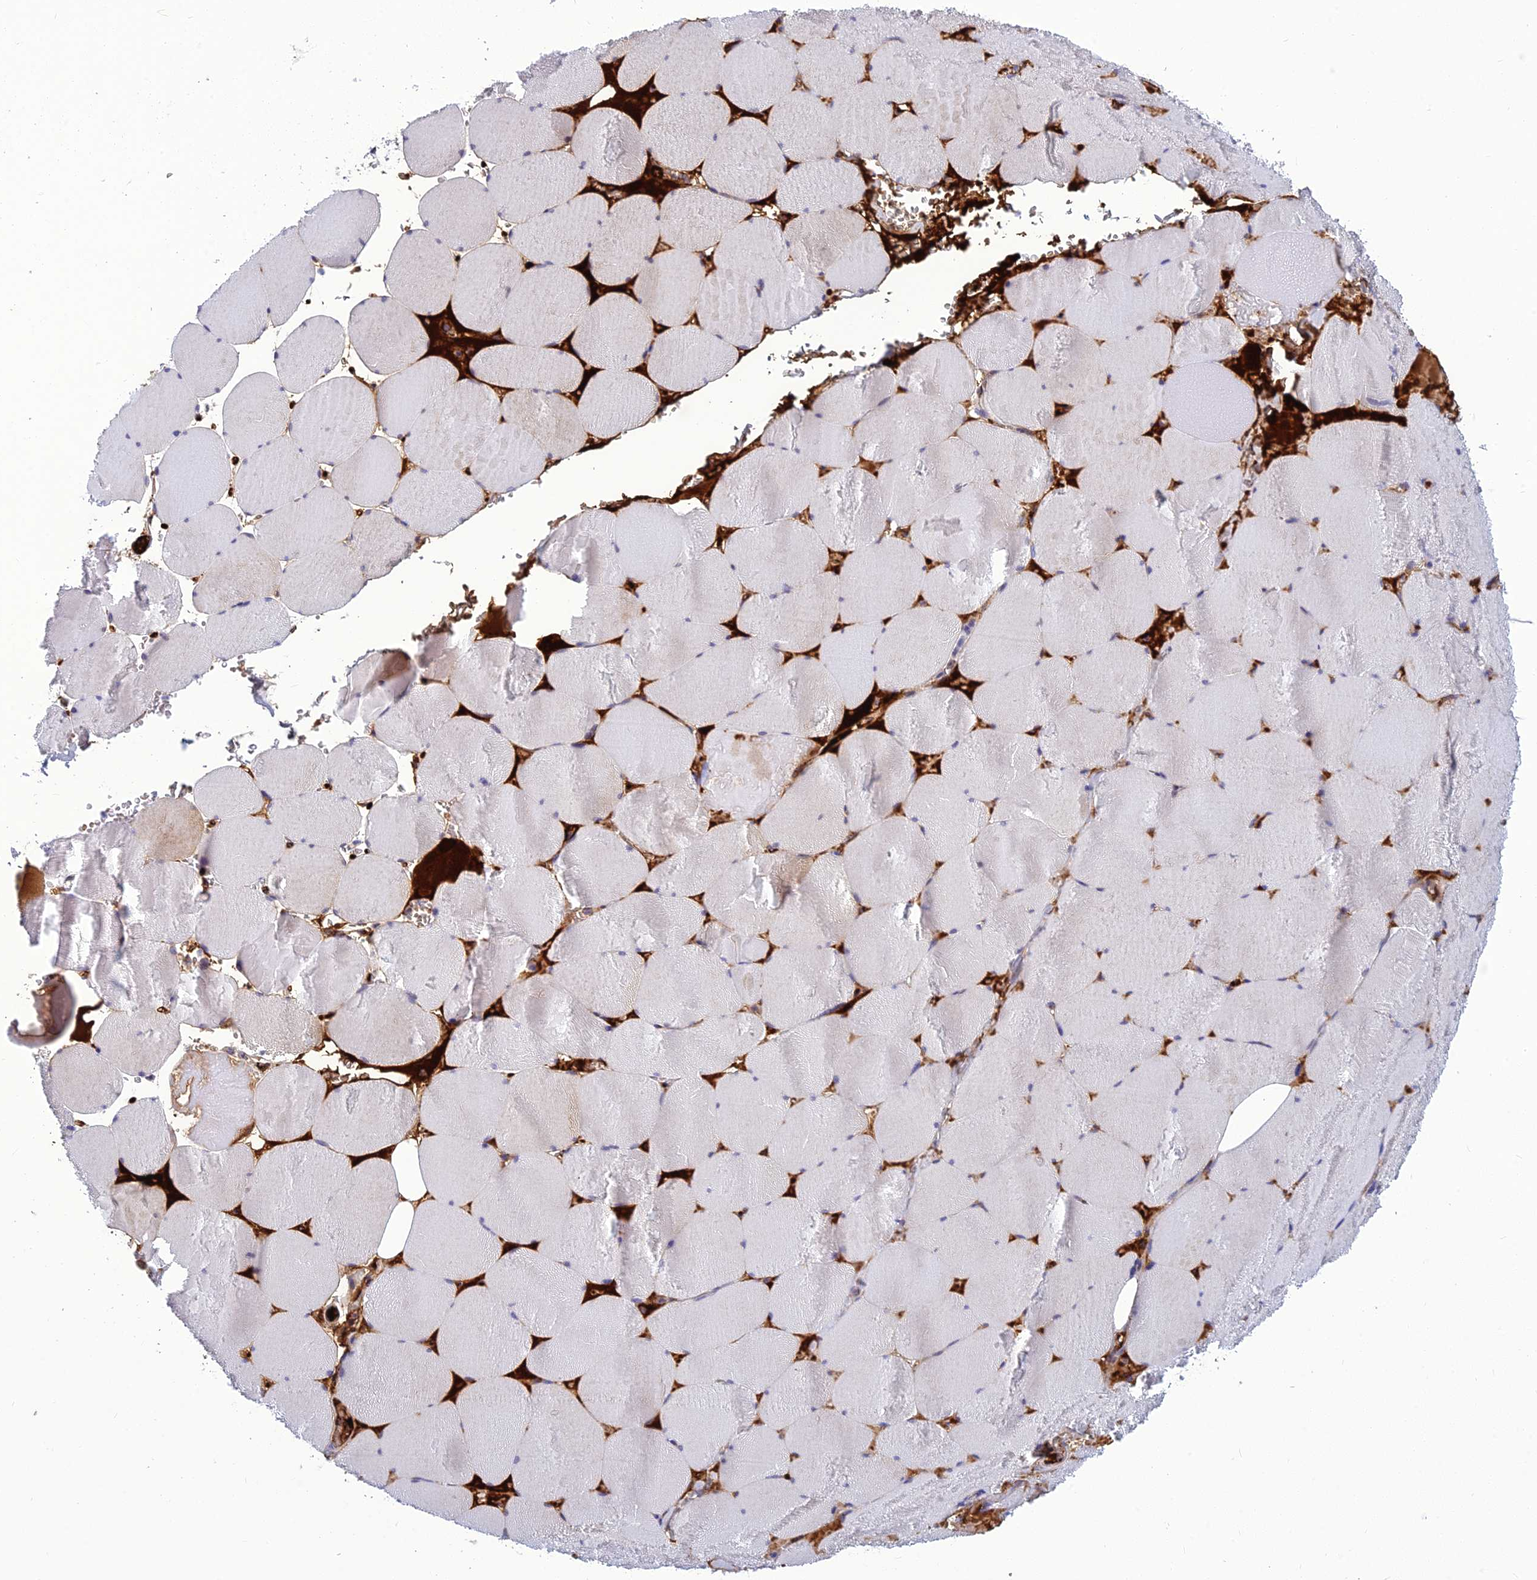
{"staining": {"intensity": "negative", "quantity": "none", "location": "none"}, "tissue": "skeletal muscle", "cell_type": "Myocytes", "image_type": "normal", "snomed": [{"axis": "morphology", "description": "Normal tissue, NOS"}, {"axis": "topography", "description": "Skeletal muscle"}, {"axis": "topography", "description": "Head-Neck"}], "caption": "IHC of benign human skeletal muscle displays no staining in myocytes.", "gene": "CLEC11A", "patient": {"sex": "male", "age": 66}}